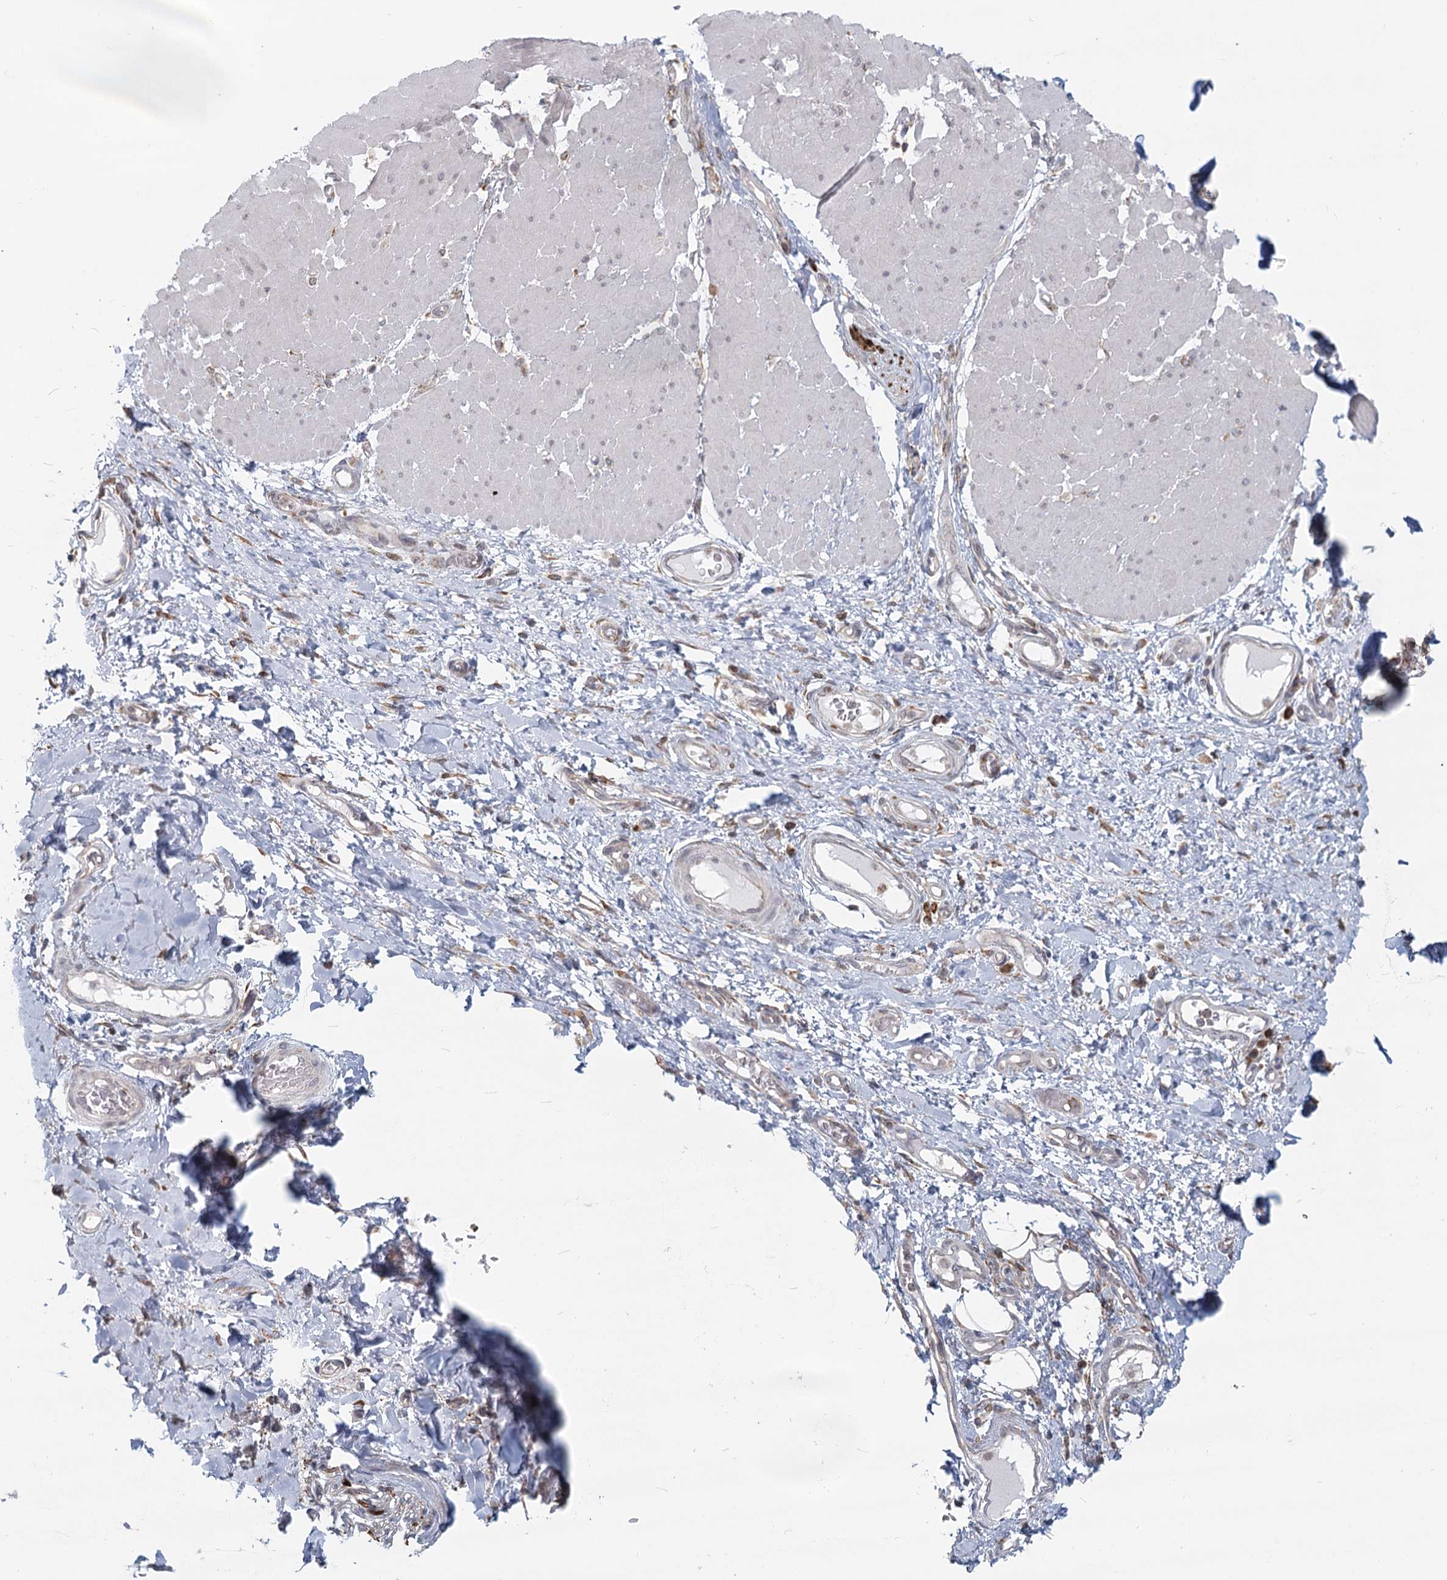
{"staining": {"intensity": "weak", "quantity": "25%-75%", "location": "cytoplasmic/membranous"}, "tissue": "adipose tissue", "cell_type": "Adipocytes", "image_type": "normal", "snomed": [{"axis": "morphology", "description": "Normal tissue, NOS"}, {"axis": "morphology", "description": "Adenocarcinoma, NOS"}, {"axis": "topography", "description": "Esophagus"}, {"axis": "topography", "description": "Stomach, upper"}, {"axis": "topography", "description": "Peripheral nerve tissue"}], "caption": "Protein staining of unremarkable adipose tissue demonstrates weak cytoplasmic/membranous positivity in about 25%-75% of adipocytes. (DAB IHC with brightfield microscopy, high magnification).", "gene": "LACTB", "patient": {"sex": "male", "age": 62}}